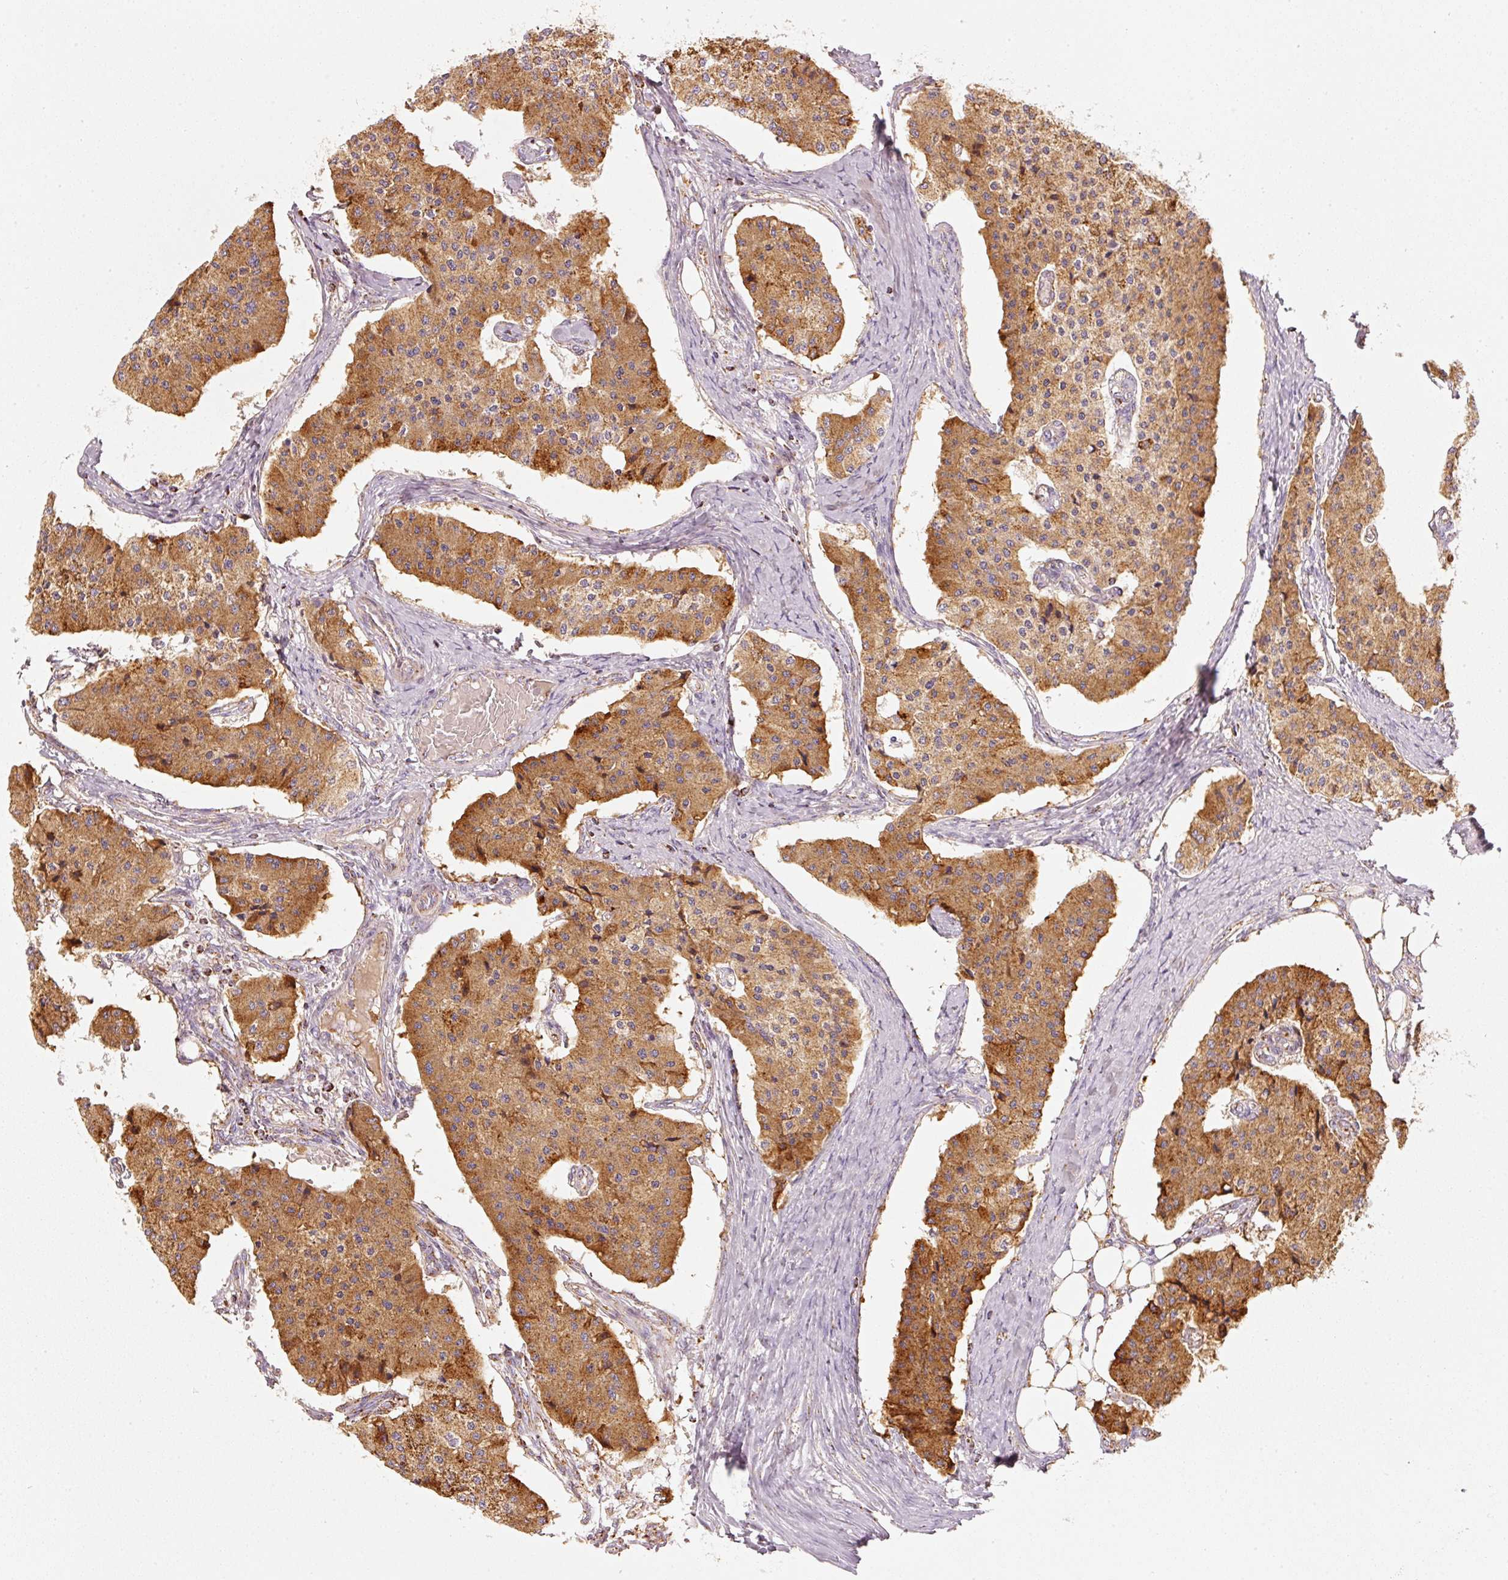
{"staining": {"intensity": "strong", "quantity": ">75%", "location": "cytoplasmic/membranous"}, "tissue": "carcinoid", "cell_type": "Tumor cells", "image_type": "cancer", "snomed": [{"axis": "morphology", "description": "Carcinoid, malignant, NOS"}, {"axis": "topography", "description": "Colon"}], "caption": "Protein staining of carcinoid tissue exhibits strong cytoplasmic/membranous staining in approximately >75% of tumor cells.", "gene": "C17orf98", "patient": {"sex": "female", "age": 52}}